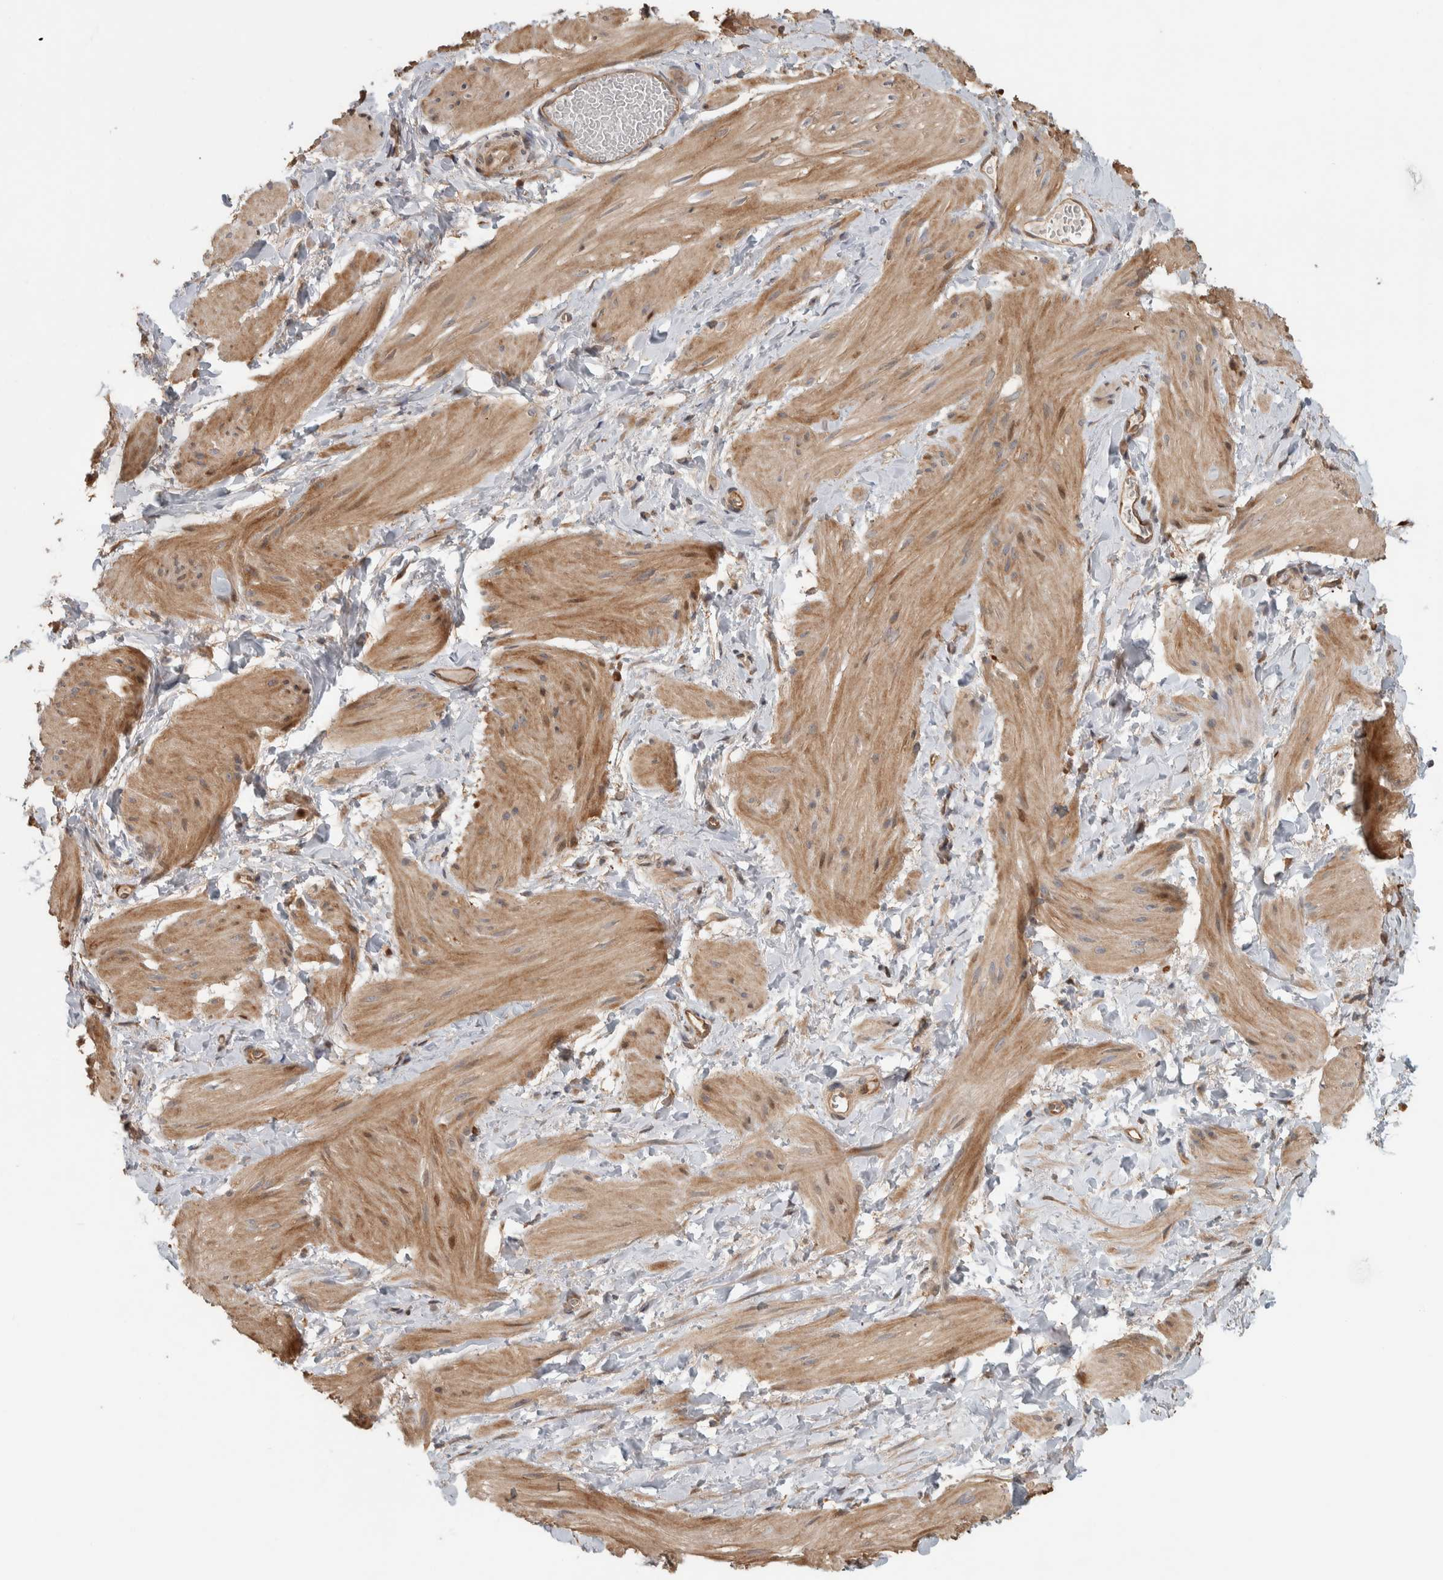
{"staining": {"intensity": "moderate", "quantity": "25%-75%", "location": "cytoplasmic/membranous"}, "tissue": "smooth muscle", "cell_type": "Smooth muscle cells", "image_type": "normal", "snomed": [{"axis": "morphology", "description": "Normal tissue, NOS"}, {"axis": "topography", "description": "Smooth muscle"}], "caption": "This image demonstrates immunohistochemistry (IHC) staining of unremarkable smooth muscle, with medium moderate cytoplasmic/membranous staining in about 25%-75% of smooth muscle cells.", "gene": "CNTROB", "patient": {"sex": "male", "age": 16}}